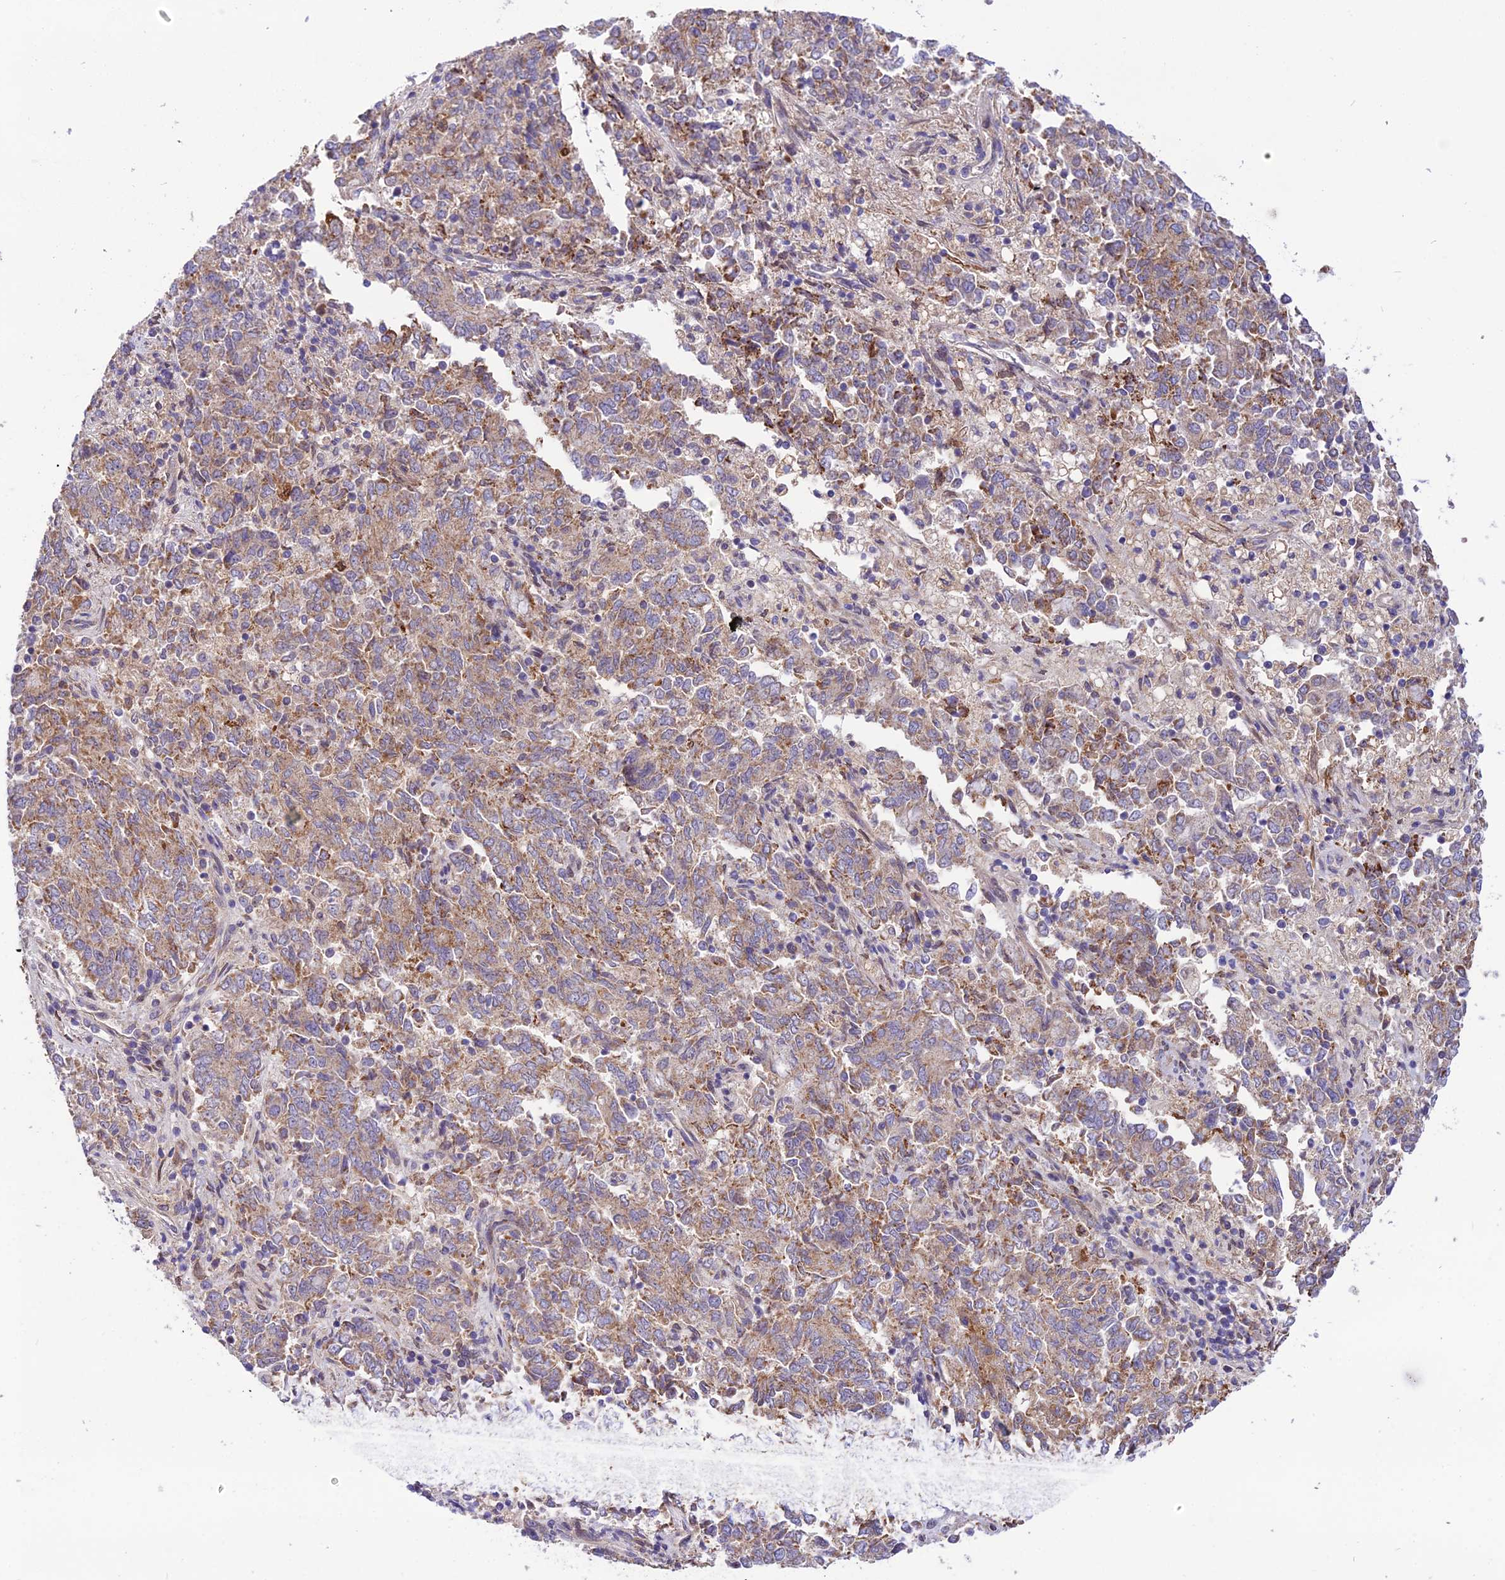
{"staining": {"intensity": "moderate", "quantity": ">75%", "location": "cytoplasmic/membranous"}, "tissue": "endometrial cancer", "cell_type": "Tumor cells", "image_type": "cancer", "snomed": [{"axis": "morphology", "description": "Adenocarcinoma, NOS"}, {"axis": "topography", "description": "Endometrium"}], "caption": "The image shows staining of adenocarcinoma (endometrial), revealing moderate cytoplasmic/membranous protein expression (brown color) within tumor cells.", "gene": "TRIM43B", "patient": {"sex": "female", "age": 80}}